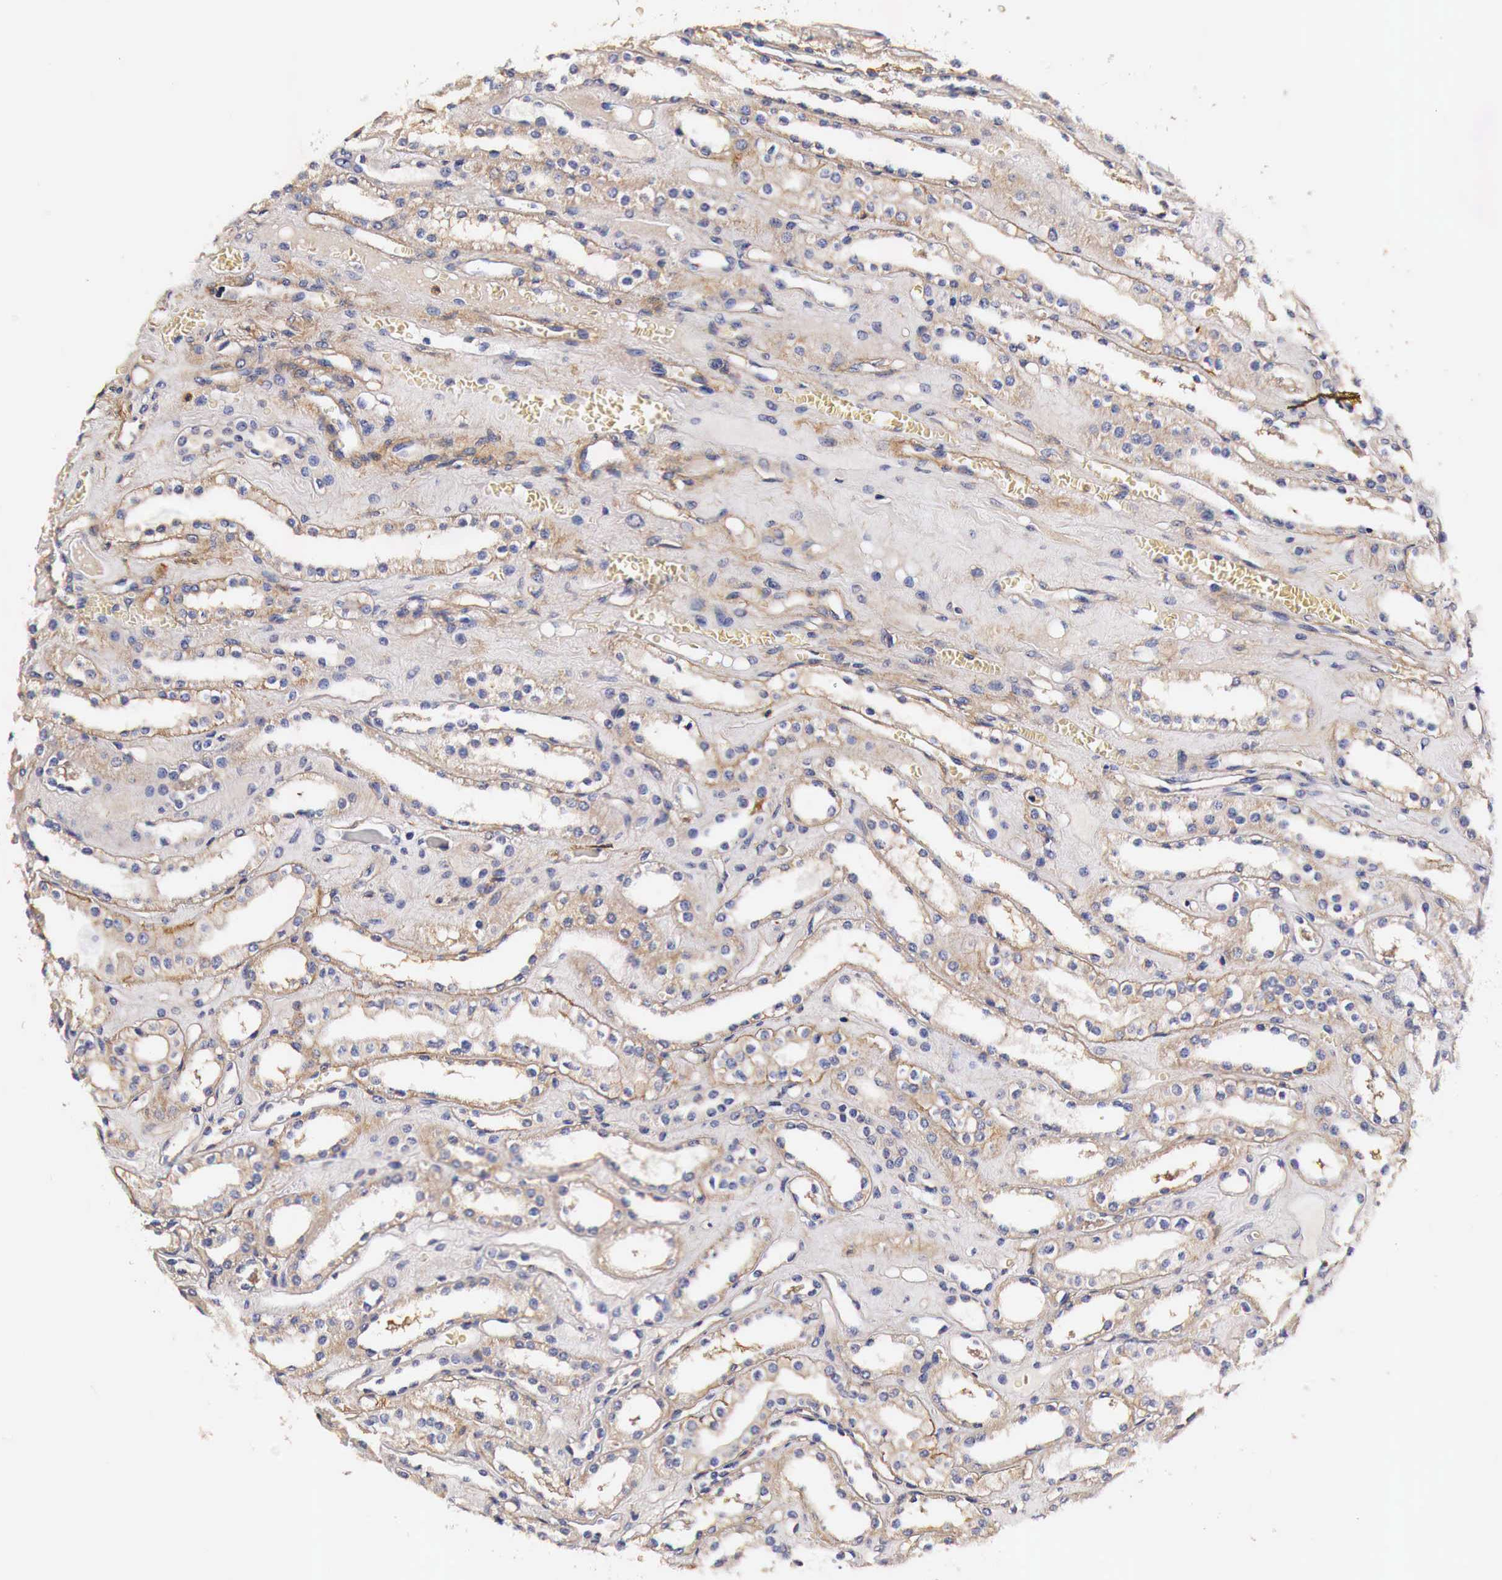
{"staining": {"intensity": "weak", "quantity": ">75%", "location": "cytoplasmic/membranous"}, "tissue": "kidney", "cell_type": "Cells in glomeruli", "image_type": "normal", "snomed": [{"axis": "morphology", "description": "Normal tissue, NOS"}, {"axis": "topography", "description": "Kidney"}], "caption": "Human kidney stained with a brown dye reveals weak cytoplasmic/membranous positive positivity in about >75% of cells in glomeruli.", "gene": "RP2", "patient": {"sex": "female", "age": 52}}